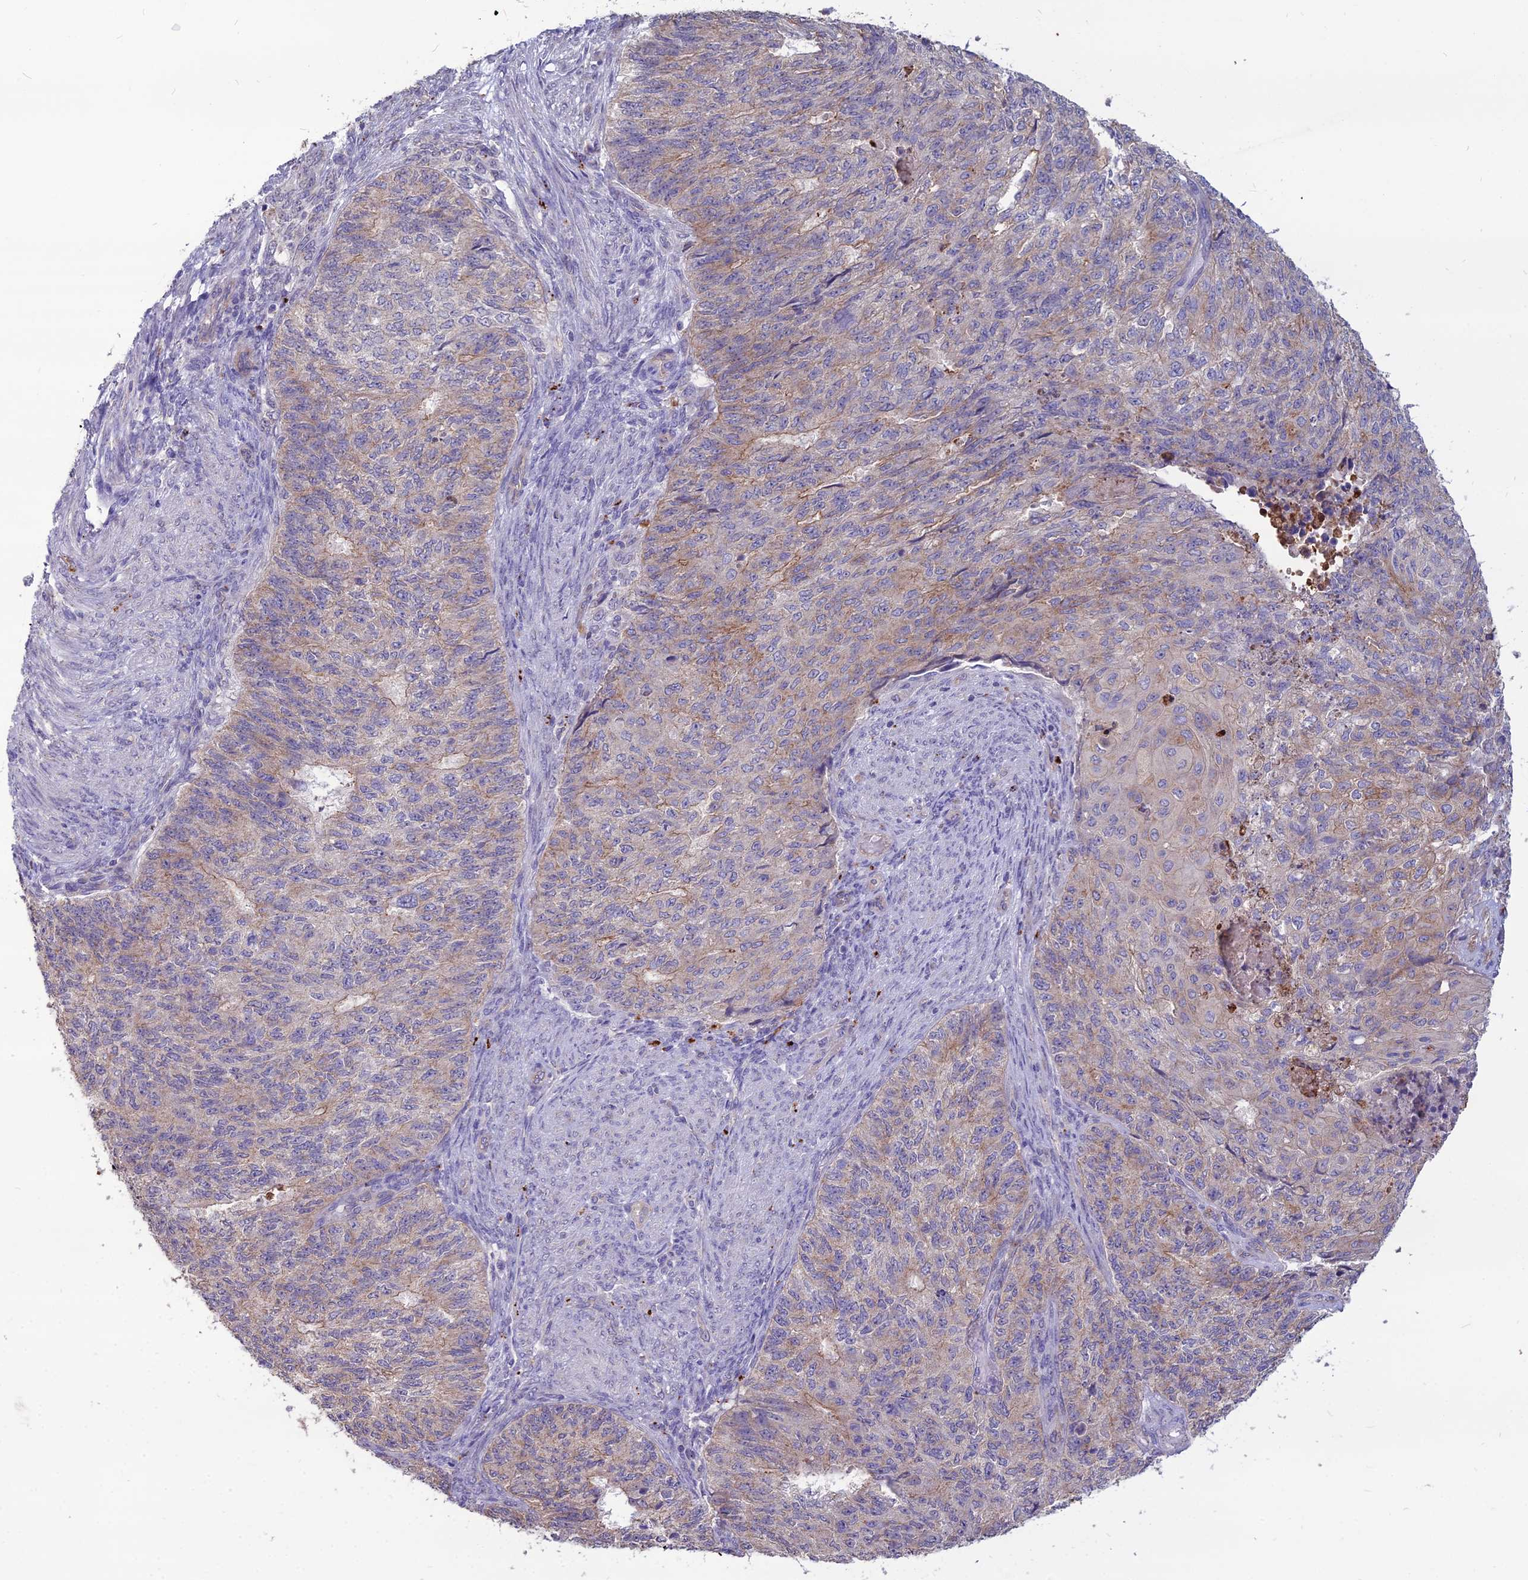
{"staining": {"intensity": "weak", "quantity": "25%-75%", "location": "cytoplasmic/membranous"}, "tissue": "endometrial cancer", "cell_type": "Tumor cells", "image_type": "cancer", "snomed": [{"axis": "morphology", "description": "Adenocarcinoma, NOS"}, {"axis": "topography", "description": "Endometrium"}], "caption": "High-magnification brightfield microscopy of adenocarcinoma (endometrial) stained with DAB (brown) and counterstained with hematoxylin (blue). tumor cells exhibit weak cytoplasmic/membranous staining is seen in approximately25%-75% of cells.", "gene": "PCED1B", "patient": {"sex": "female", "age": 32}}